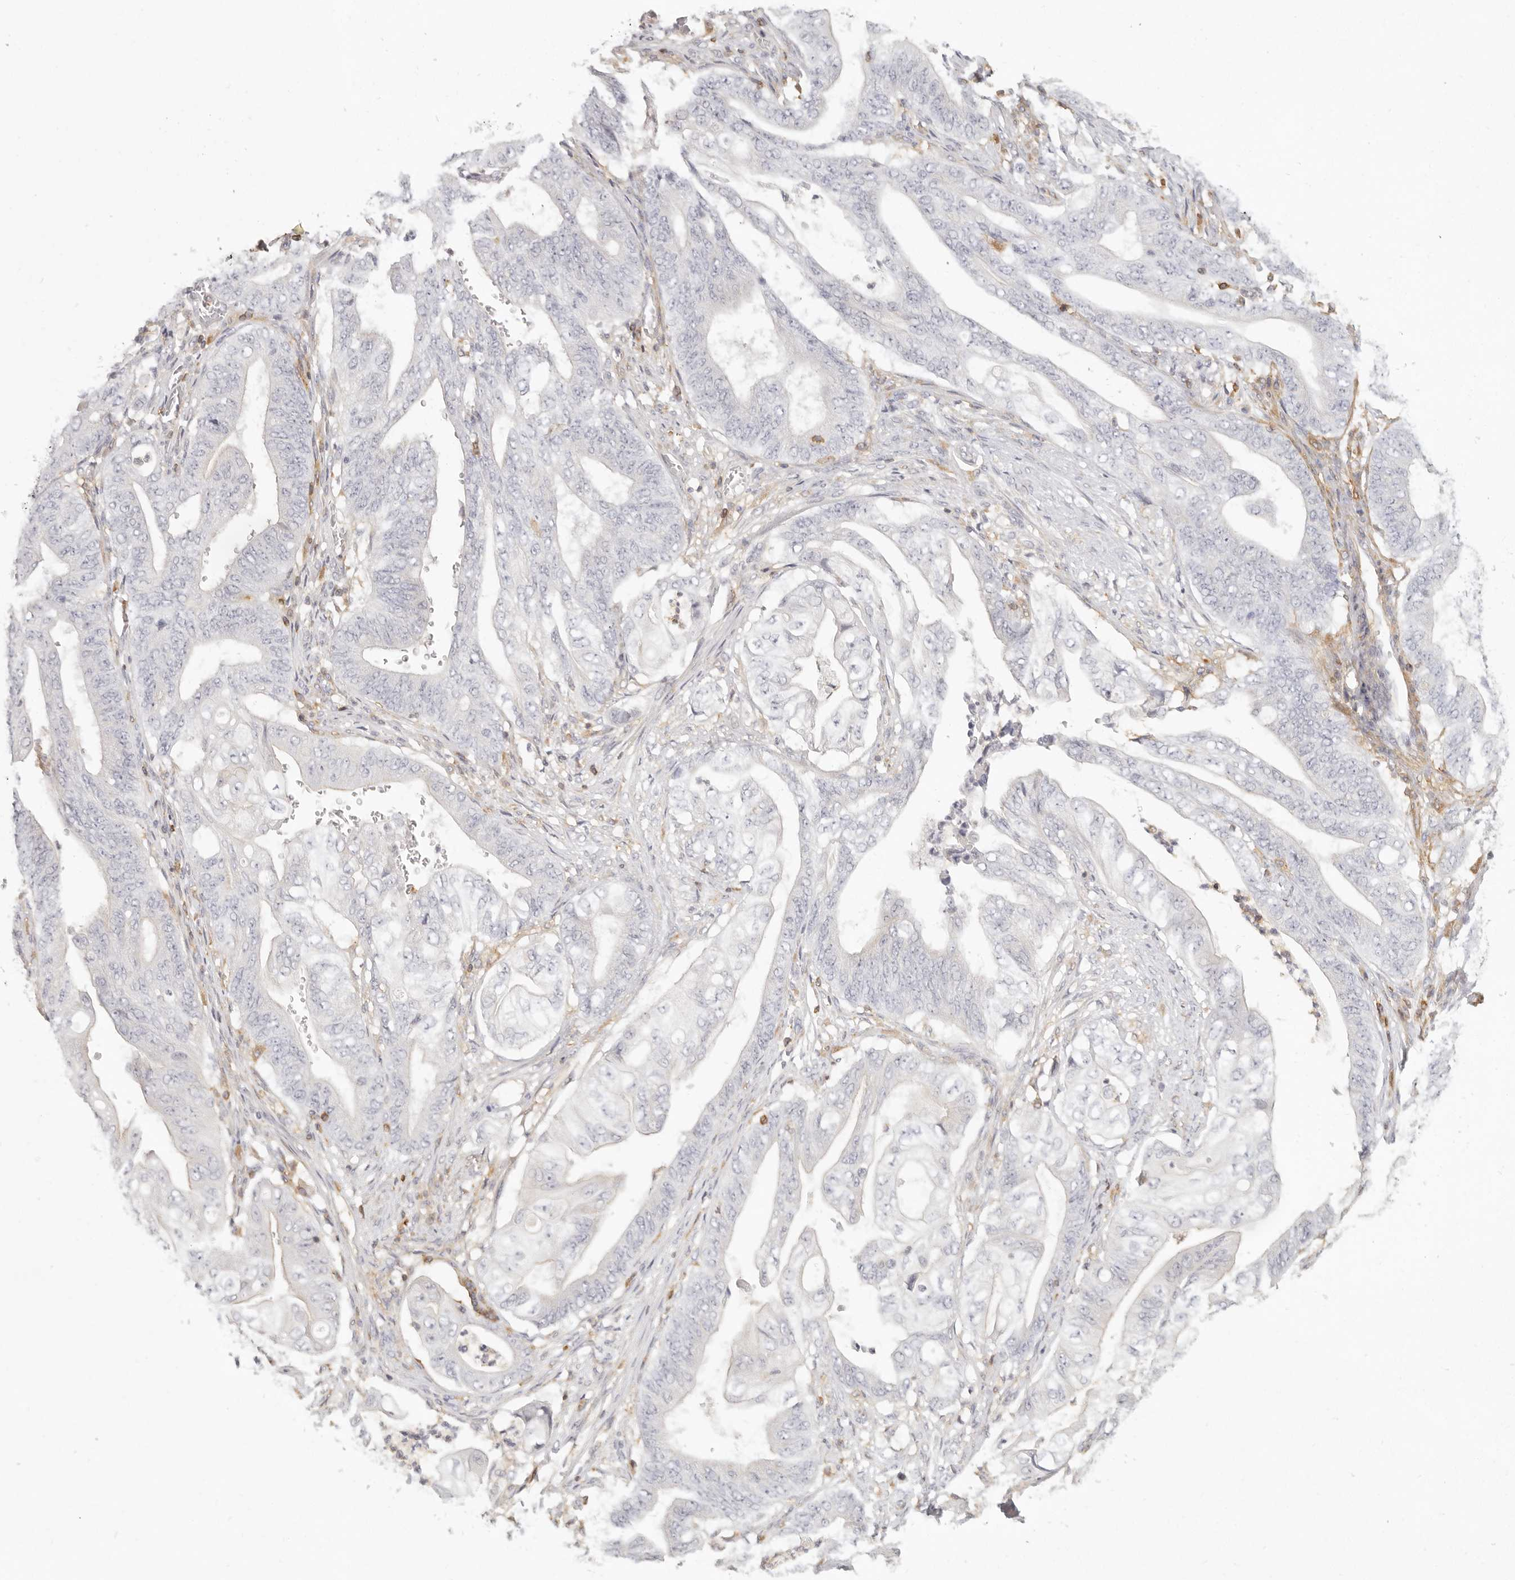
{"staining": {"intensity": "negative", "quantity": "none", "location": "none"}, "tissue": "stomach cancer", "cell_type": "Tumor cells", "image_type": "cancer", "snomed": [{"axis": "morphology", "description": "Adenocarcinoma, NOS"}, {"axis": "topography", "description": "Stomach"}], "caption": "IHC micrograph of neoplastic tissue: human adenocarcinoma (stomach) stained with DAB (3,3'-diaminobenzidine) displays no significant protein positivity in tumor cells. (Brightfield microscopy of DAB (3,3'-diaminobenzidine) immunohistochemistry (IHC) at high magnification).", "gene": "NIBAN1", "patient": {"sex": "female", "age": 73}}